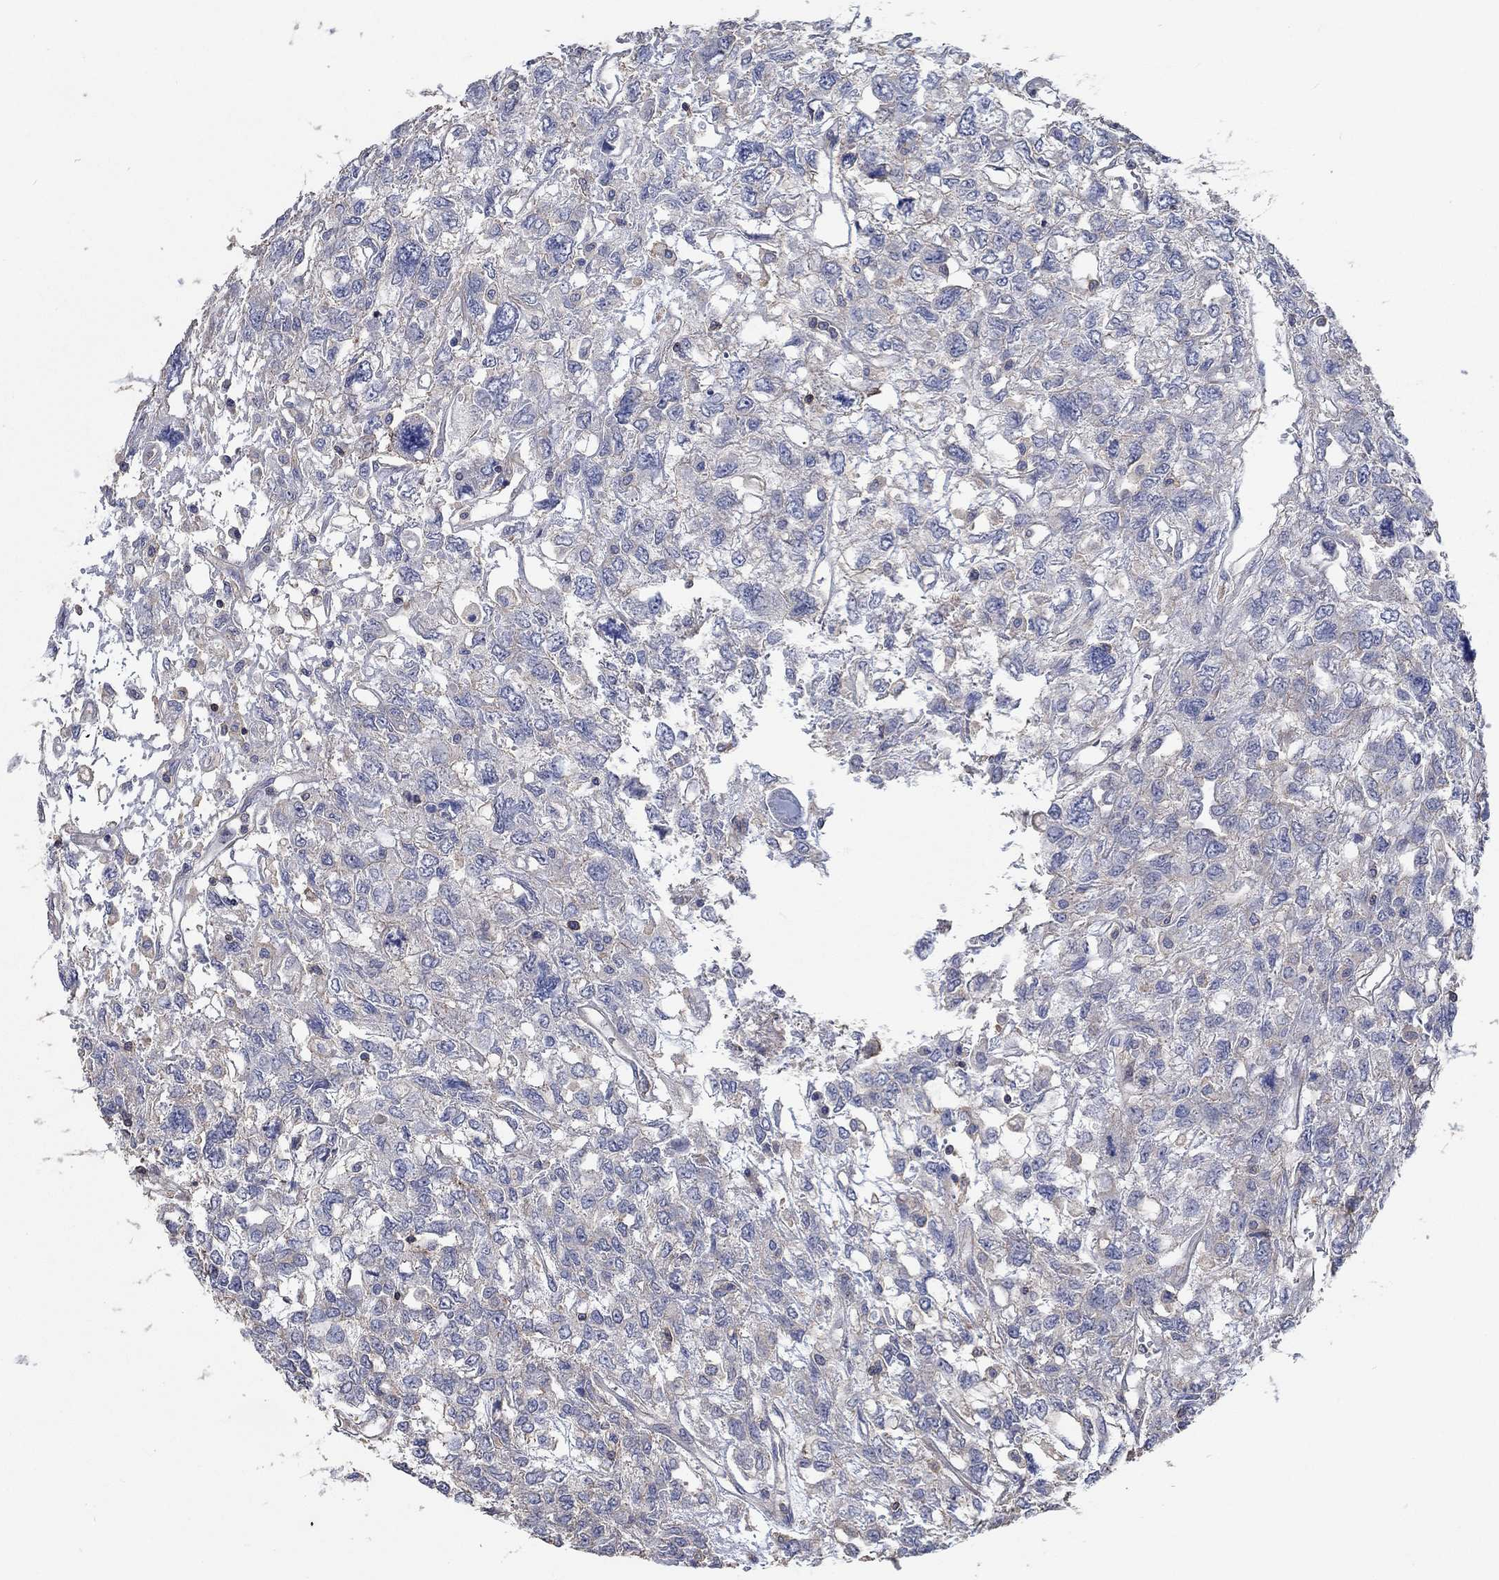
{"staining": {"intensity": "negative", "quantity": "none", "location": "none"}, "tissue": "testis cancer", "cell_type": "Tumor cells", "image_type": "cancer", "snomed": [{"axis": "morphology", "description": "Seminoma, NOS"}, {"axis": "topography", "description": "Testis"}], "caption": "Tumor cells show no significant staining in seminoma (testis).", "gene": "TNFAIP8L3", "patient": {"sex": "male", "age": 52}}